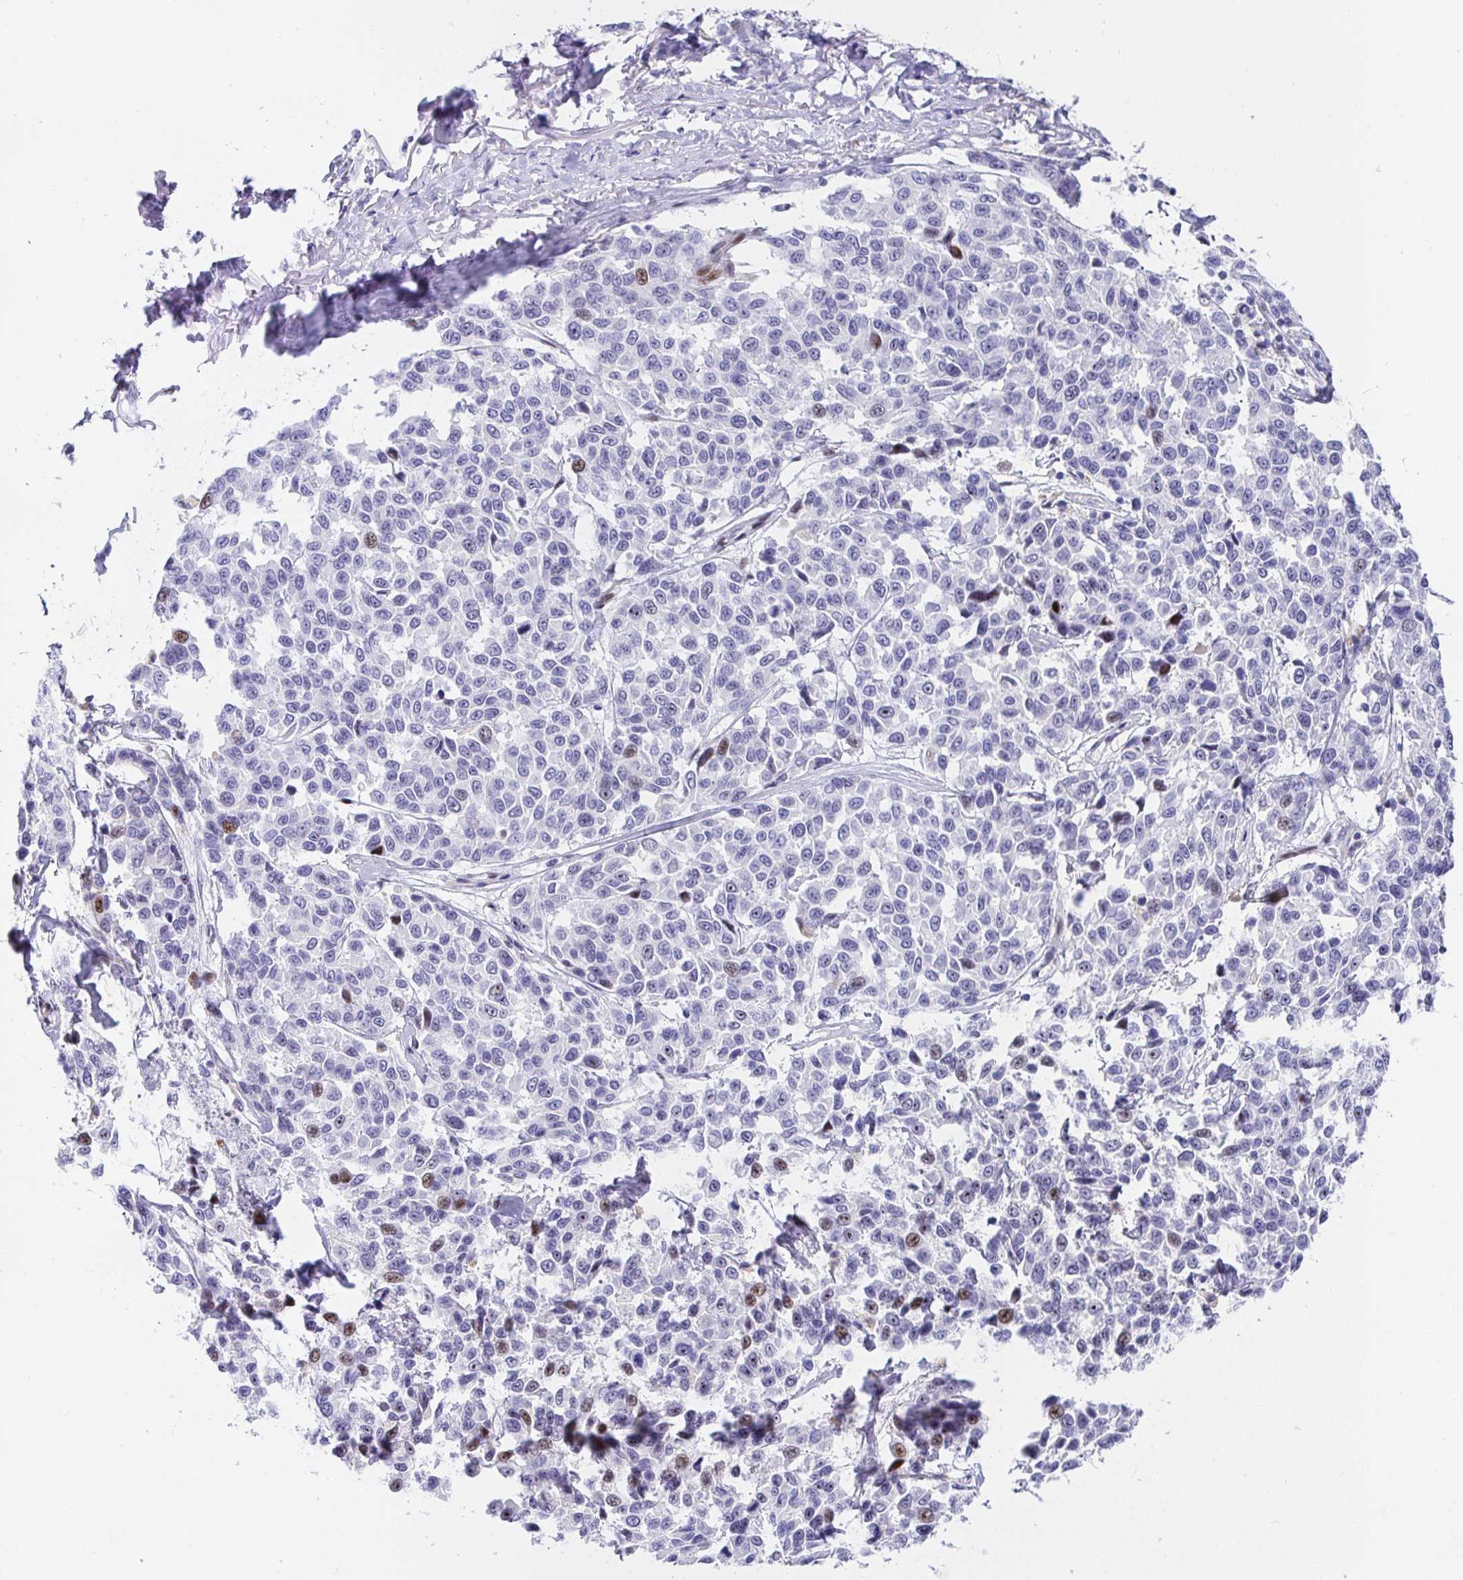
{"staining": {"intensity": "negative", "quantity": "none", "location": "none"}, "tissue": "melanoma", "cell_type": "Tumor cells", "image_type": "cancer", "snomed": [{"axis": "morphology", "description": "Malignant melanoma, NOS"}, {"axis": "topography", "description": "Skin"}], "caption": "Immunohistochemistry (IHC) image of malignant melanoma stained for a protein (brown), which reveals no expression in tumor cells.", "gene": "KBTBD13", "patient": {"sex": "female", "age": 66}}